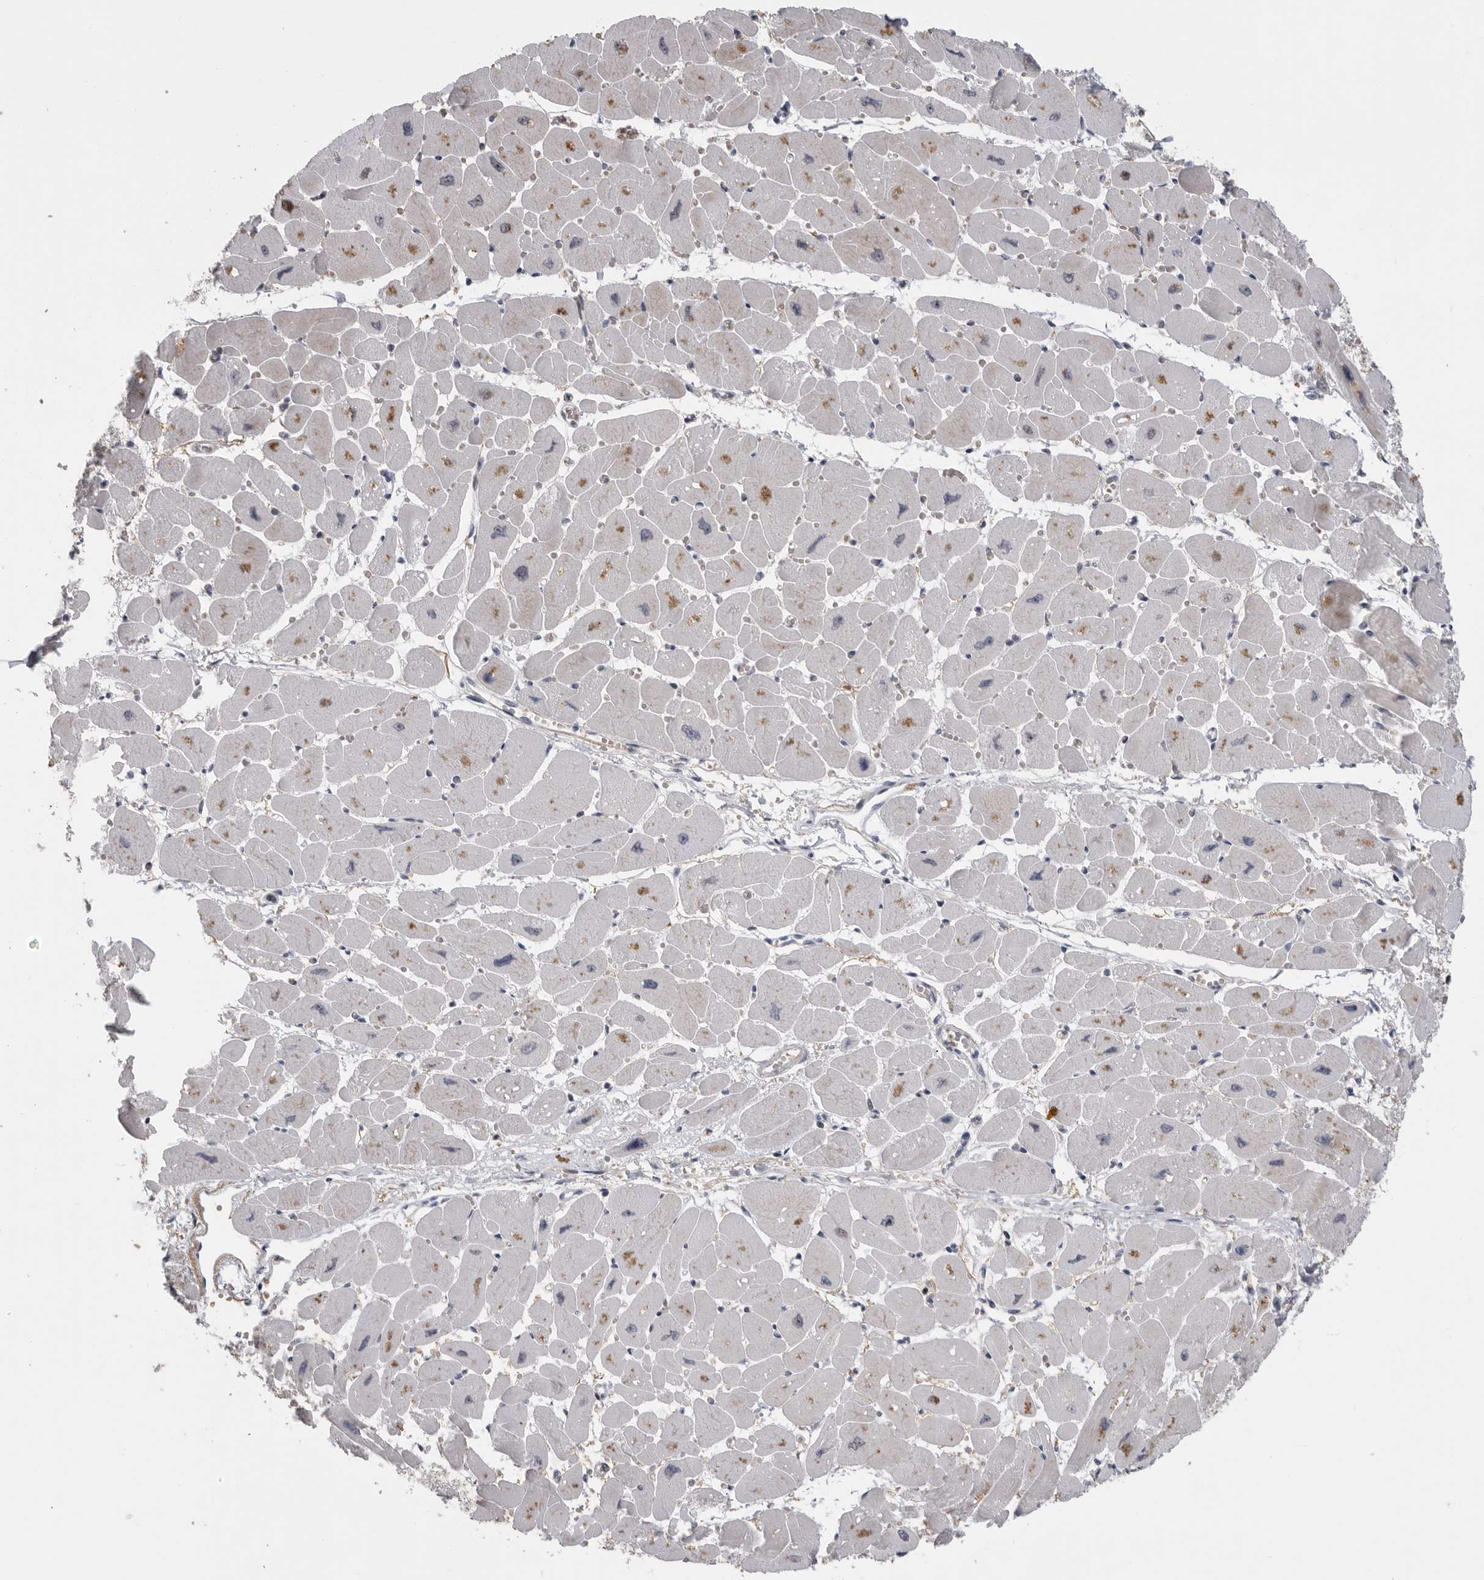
{"staining": {"intensity": "weak", "quantity": ">75%", "location": "cytoplasmic/membranous"}, "tissue": "heart muscle", "cell_type": "Cardiomyocytes", "image_type": "normal", "snomed": [{"axis": "morphology", "description": "Normal tissue, NOS"}, {"axis": "topography", "description": "Heart"}], "caption": "Cardiomyocytes display low levels of weak cytoplasmic/membranous expression in about >75% of cells in benign heart muscle.", "gene": "PCMTD1", "patient": {"sex": "female", "age": 54}}